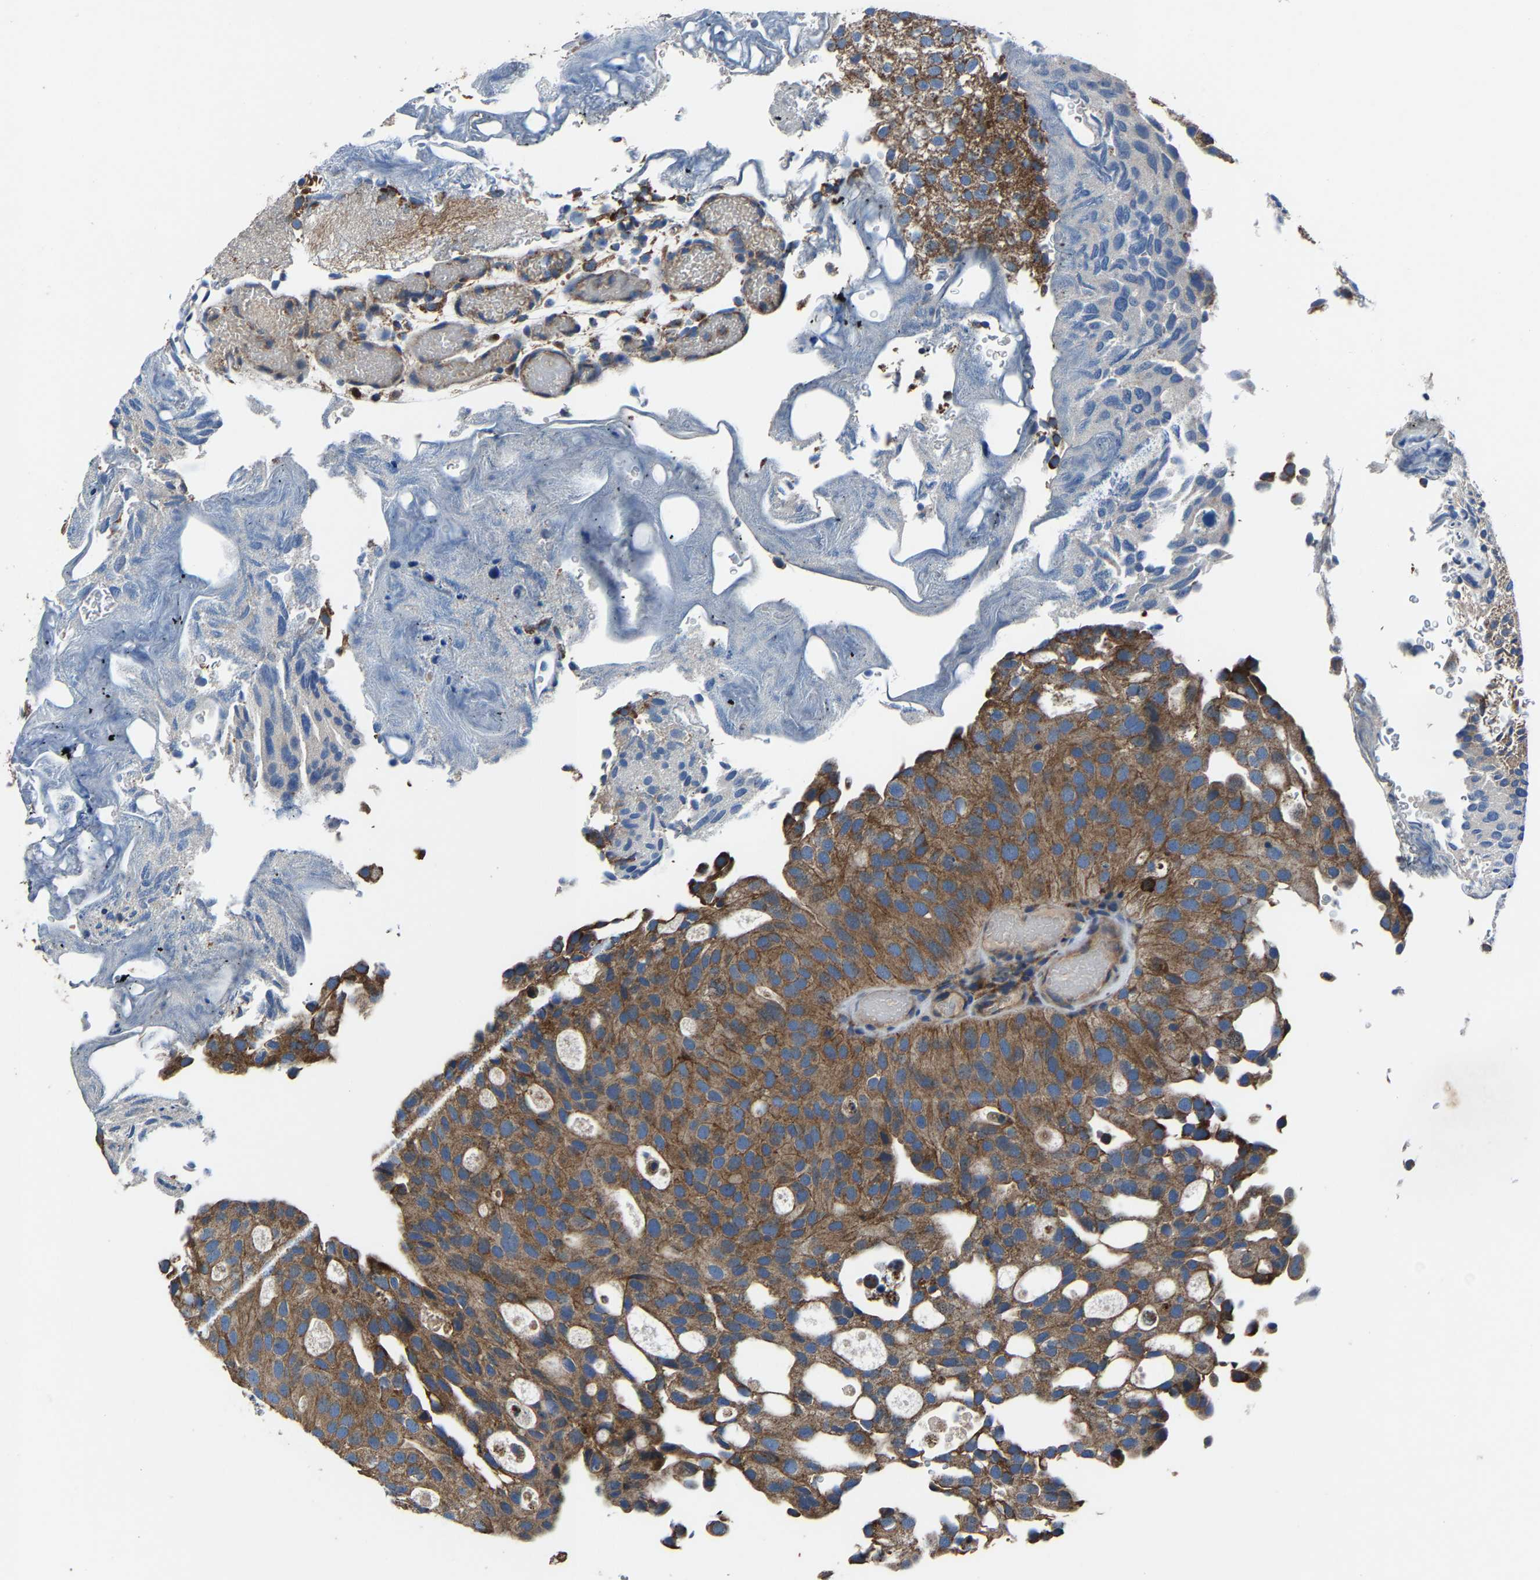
{"staining": {"intensity": "moderate", "quantity": ">75%", "location": "cytoplasmic/membranous"}, "tissue": "urothelial cancer", "cell_type": "Tumor cells", "image_type": "cancer", "snomed": [{"axis": "morphology", "description": "Urothelial carcinoma, Low grade"}, {"axis": "topography", "description": "Urinary bladder"}], "caption": "A high-resolution histopathology image shows immunohistochemistry (IHC) staining of urothelial cancer, which displays moderate cytoplasmic/membranous positivity in about >75% of tumor cells. (Brightfield microscopy of DAB IHC at high magnification).", "gene": "KIAA1958", "patient": {"sex": "male", "age": 78}}